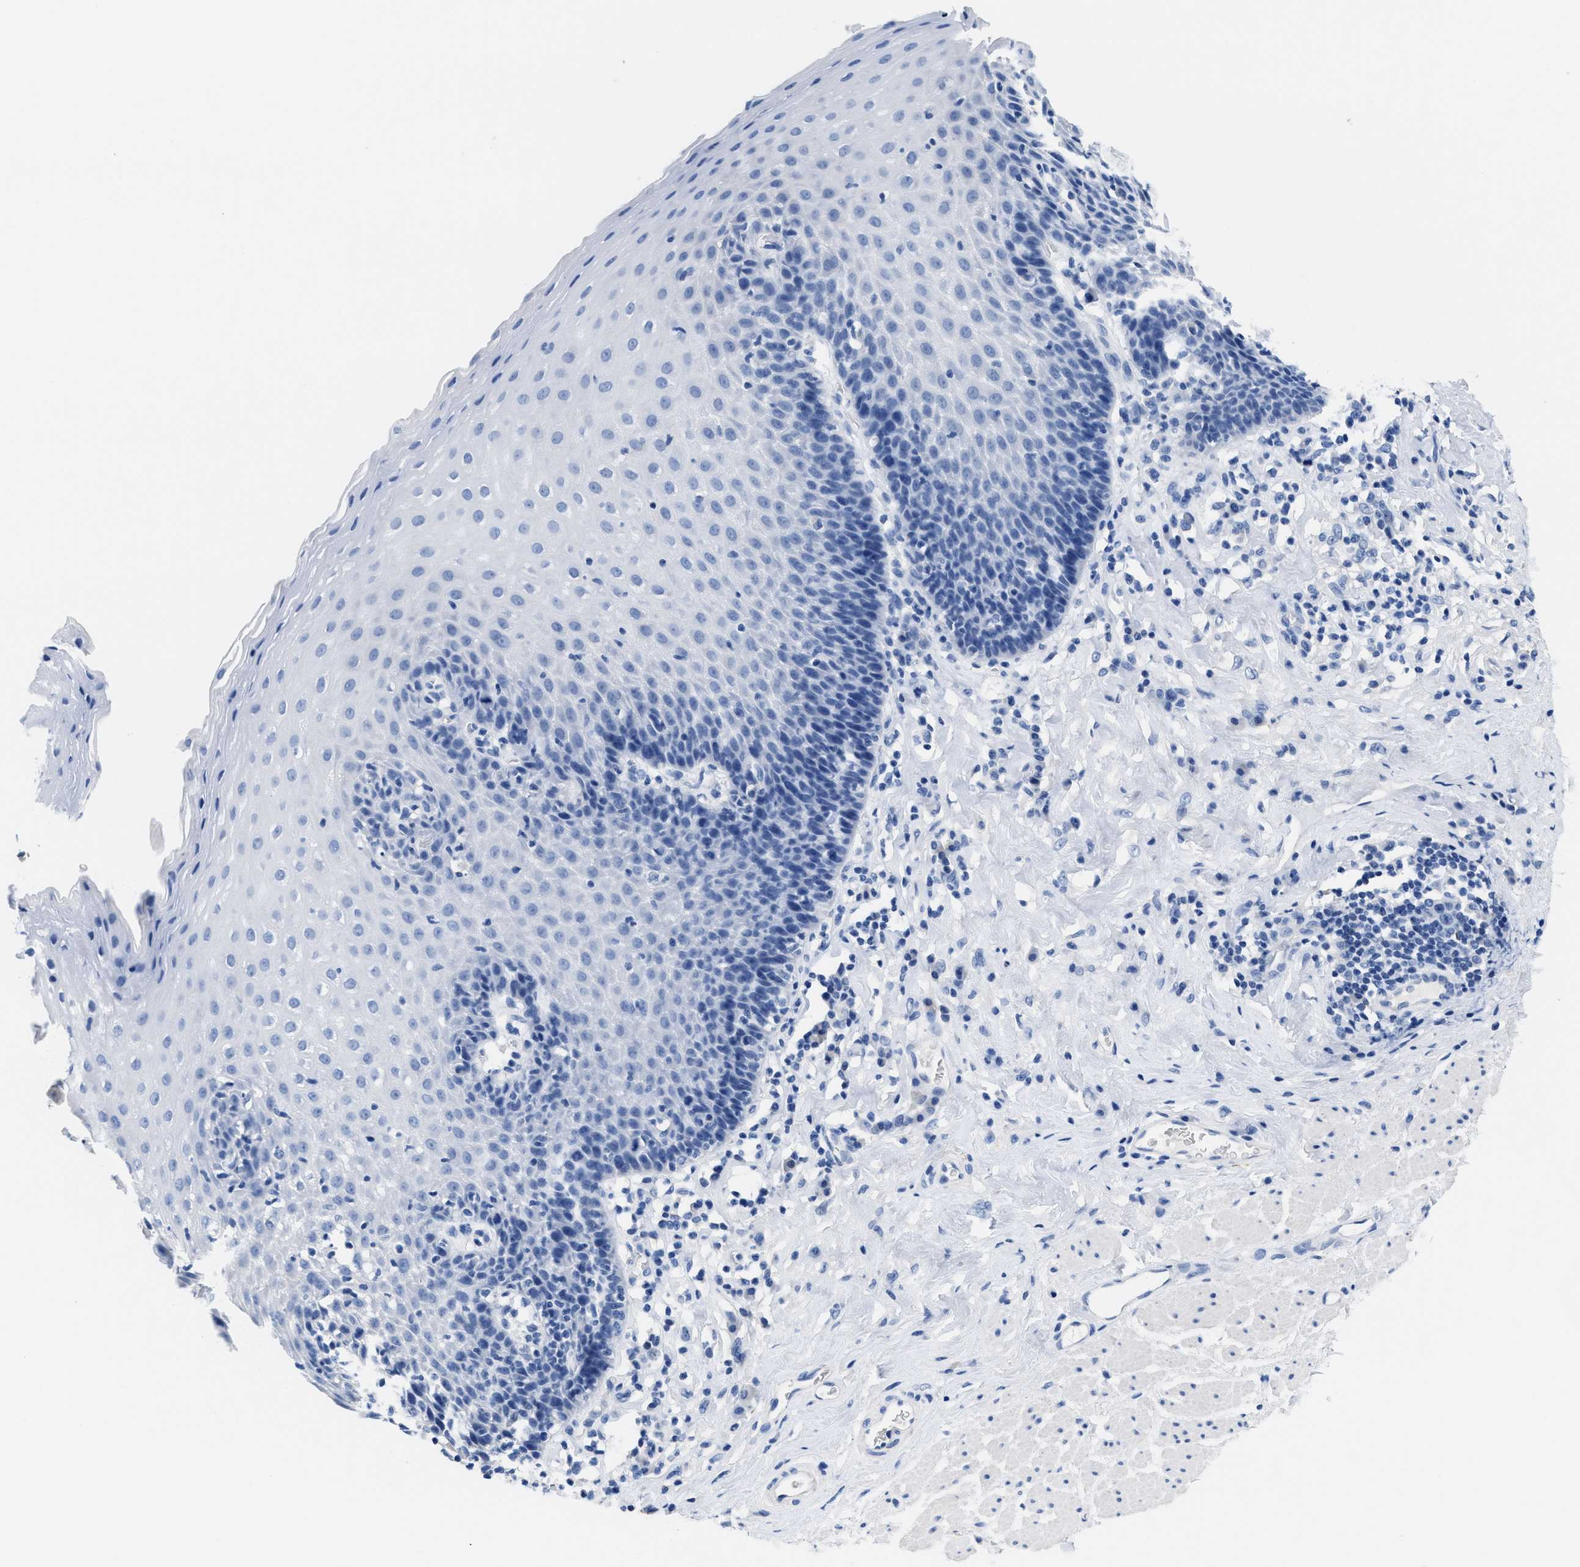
{"staining": {"intensity": "negative", "quantity": "none", "location": "none"}, "tissue": "esophagus", "cell_type": "Squamous epithelial cells", "image_type": "normal", "snomed": [{"axis": "morphology", "description": "Normal tissue, NOS"}, {"axis": "topography", "description": "Esophagus"}], "caption": "IHC photomicrograph of benign human esophagus stained for a protein (brown), which reveals no expression in squamous epithelial cells. (DAB (3,3'-diaminobenzidine) immunohistochemistry (IHC) with hematoxylin counter stain).", "gene": "SLFN13", "patient": {"sex": "female", "age": 61}}